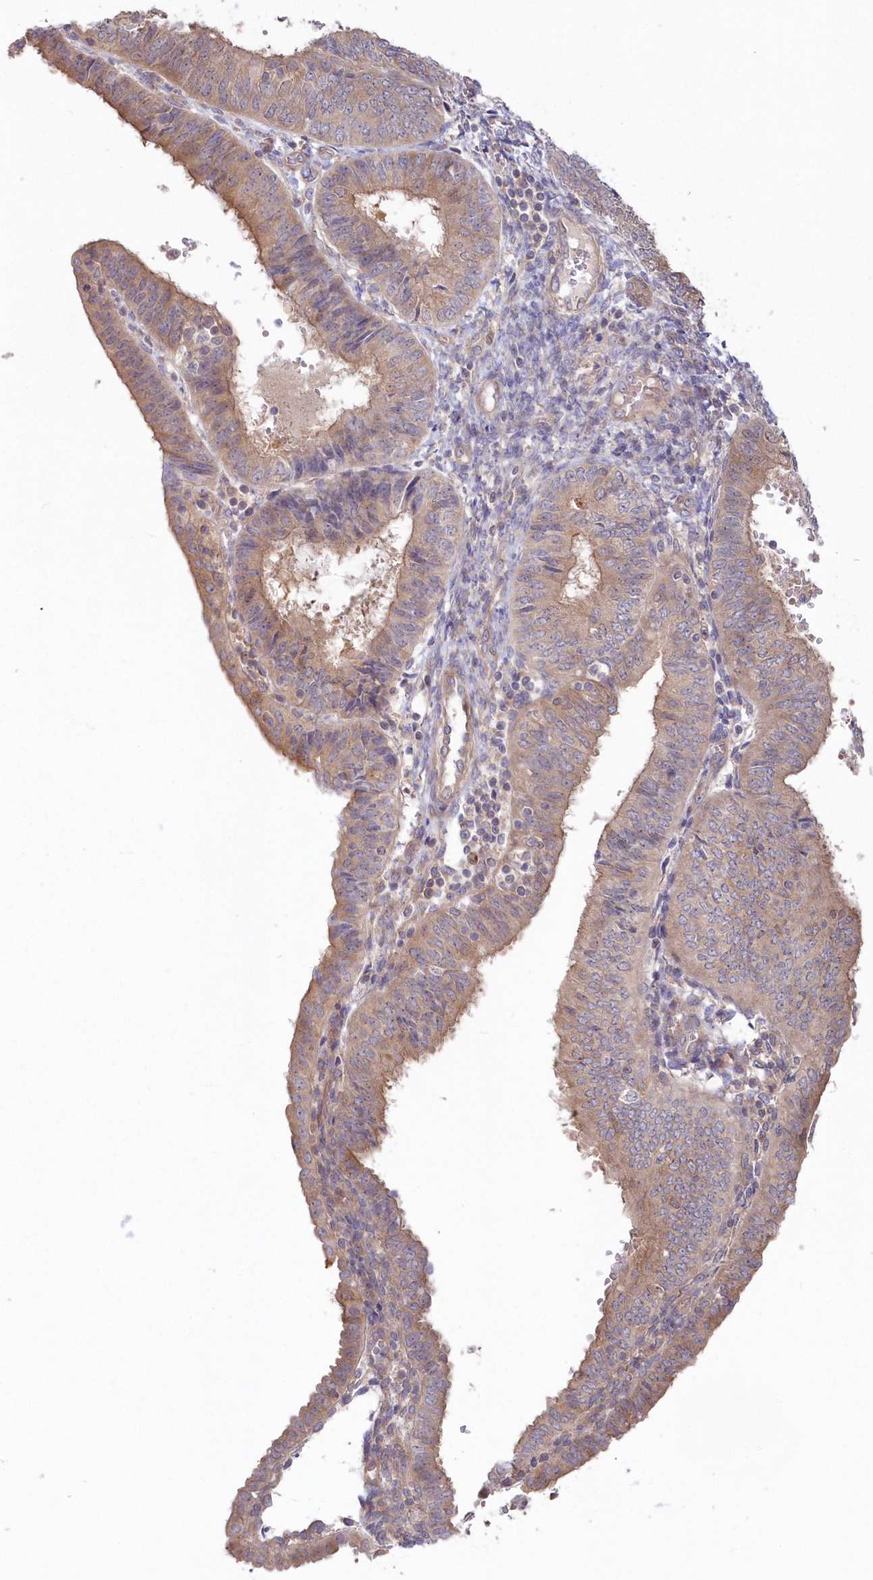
{"staining": {"intensity": "weak", "quantity": "25%-75%", "location": "cytoplasmic/membranous"}, "tissue": "endometrial cancer", "cell_type": "Tumor cells", "image_type": "cancer", "snomed": [{"axis": "morphology", "description": "Adenocarcinoma, NOS"}, {"axis": "topography", "description": "Endometrium"}], "caption": "About 25%-75% of tumor cells in endometrial cancer (adenocarcinoma) reveal weak cytoplasmic/membranous protein expression as visualized by brown immunohistochemical staining.", "gene": "TBCA", "patient": {"sex": "female", "age": 58}}